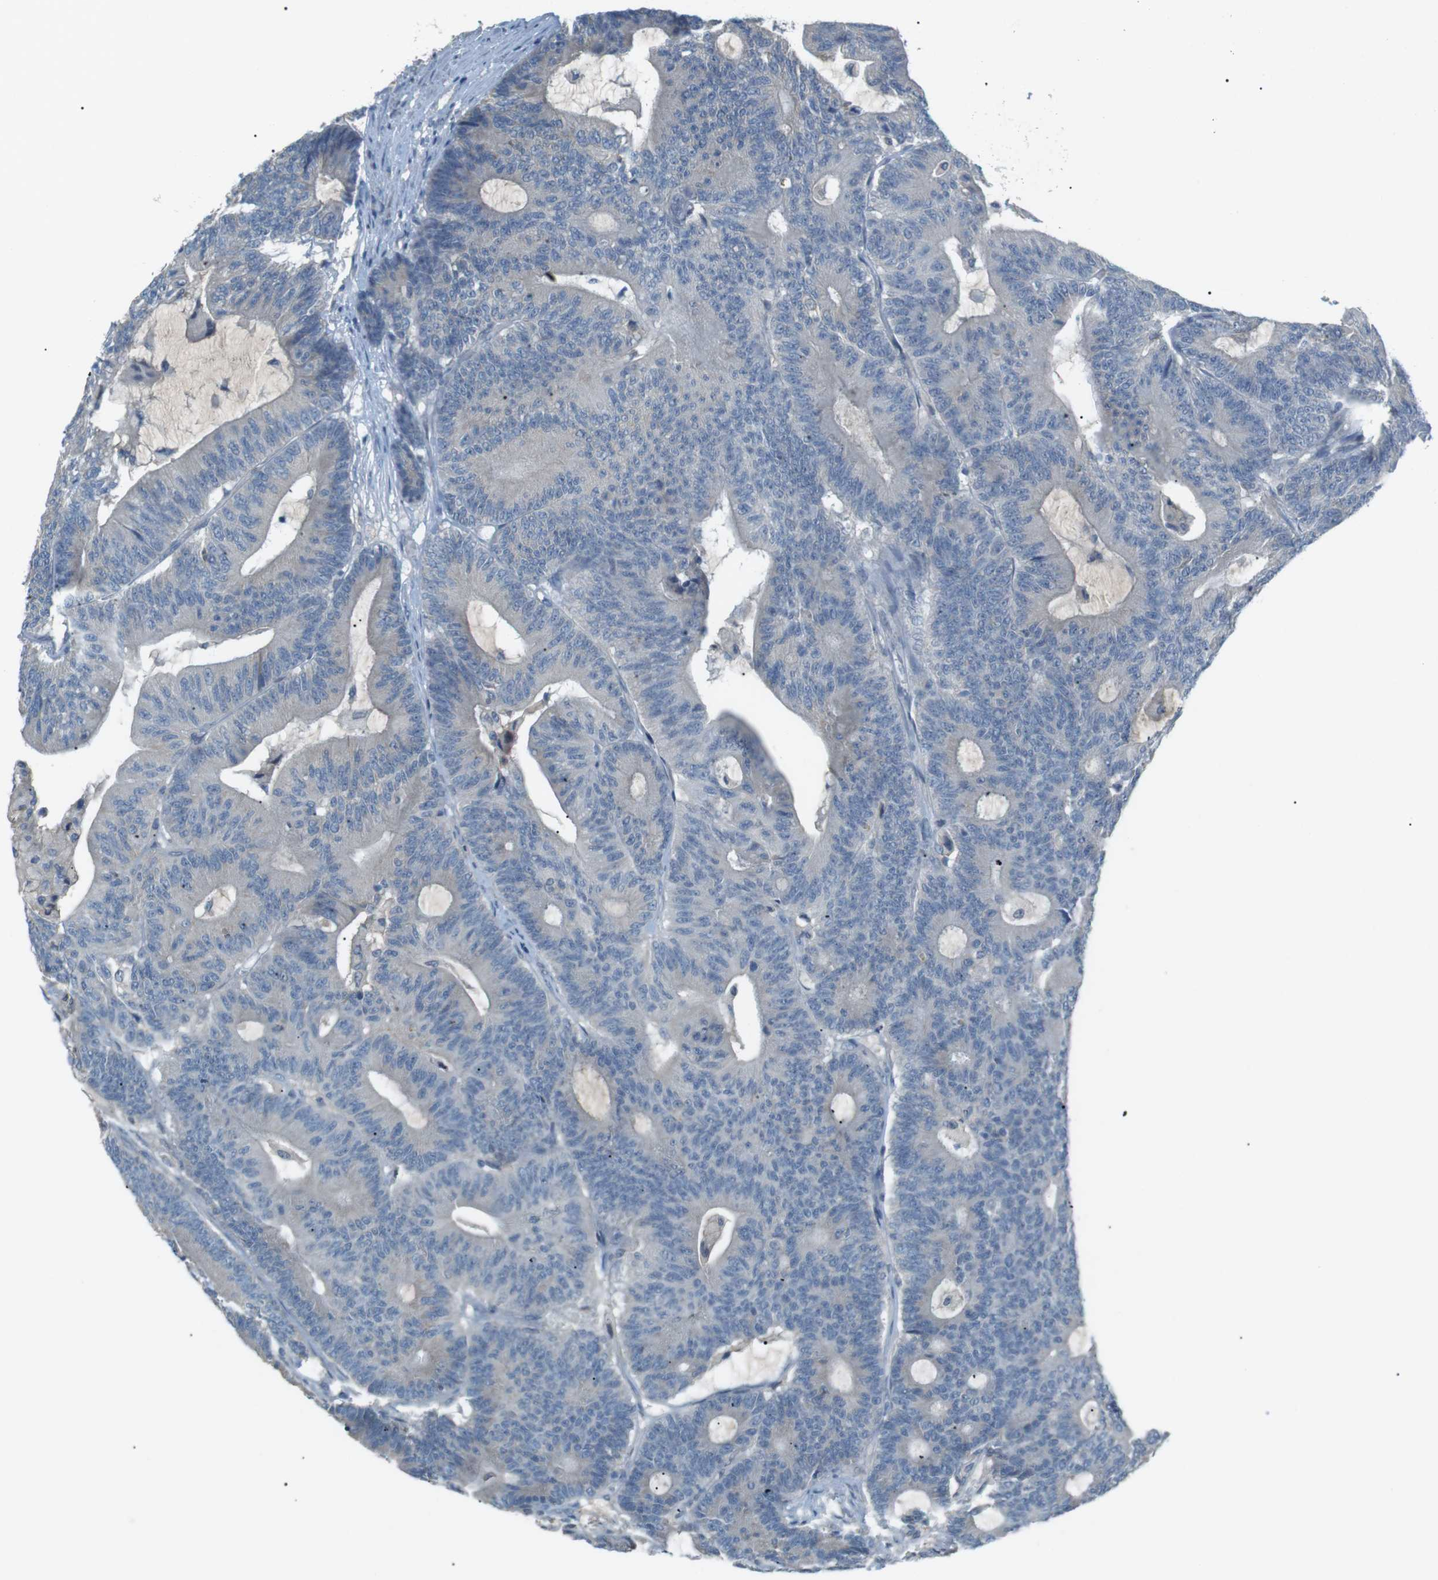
{"staining": {"intensity": "negative", "quantity": "none", "location": "none"}, "tissue": "colorectal cancer", "cell_type": "Tumor cells", "image_type": "cancer", "snomed": [{"axis": "morphology", "description": "Adenocarcinoma, NOS"}, {"axis": "topography", "description": "Colon"}], "caption": "The histopathology image reveals no staining of tumor cells in adenocarcinoma (colorectal). (DAB immunohistochemistry, high magnification).", "gene": "RTN3", "patient": {"sex": "female", "age": 84}}